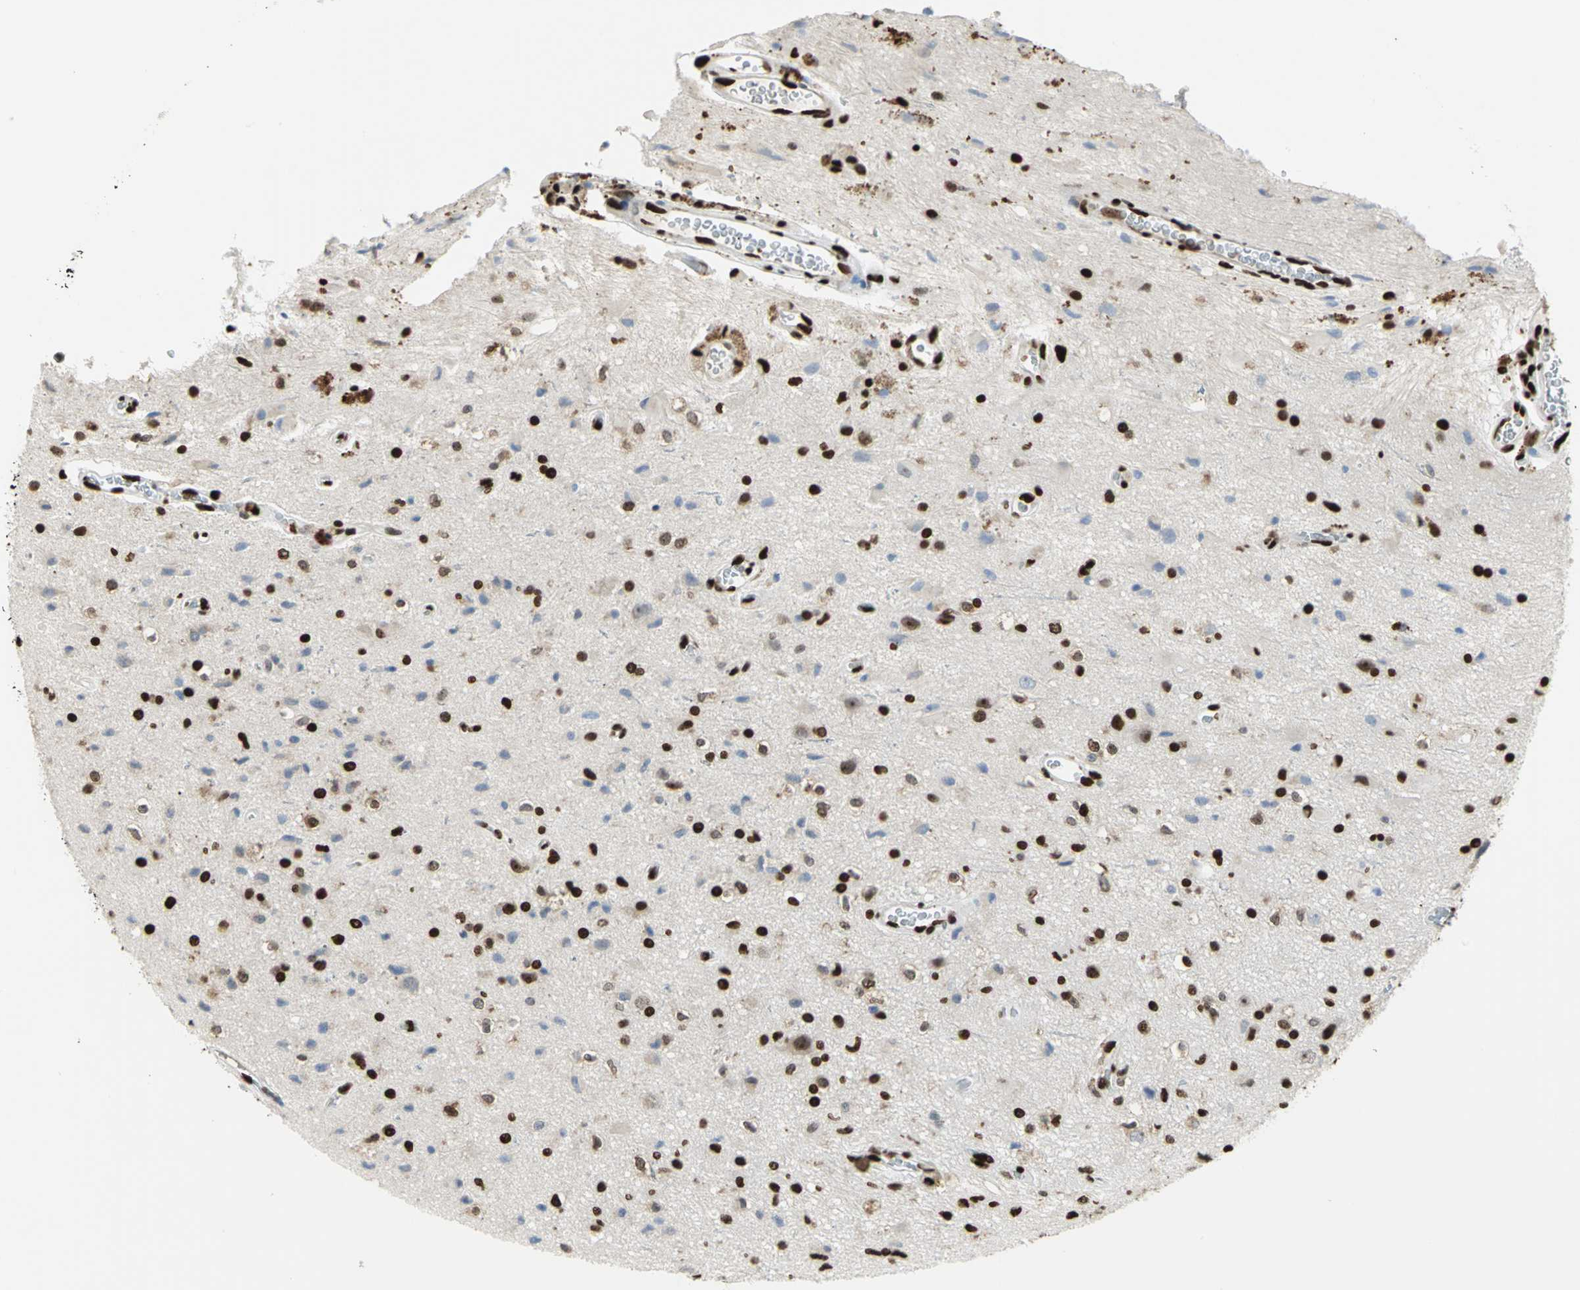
{"staining": {"intensity": "strong", "quantity": "25%-75%", "location": "nuclear"}, "tissue": "glioma", "cell_type": "Tumor cells", "image_type": "cancer", "snomed": [{"axis": "morphology", "description": "Glioma, malignant, High grade"}, {"axis": "topography", "description": "Brain"}], "caption": "Immunohistochemistry (DAB) staining of human glioma shows strong nuclear protein positivity in about 25%-75% of tumor cells. The staining was performed using DAB, with brown indicating positive protein expression. Nuclei are stained blue with hematoxylin.", "gene": "HMGB1", "patient": {"sex": "male", "age": 47}}